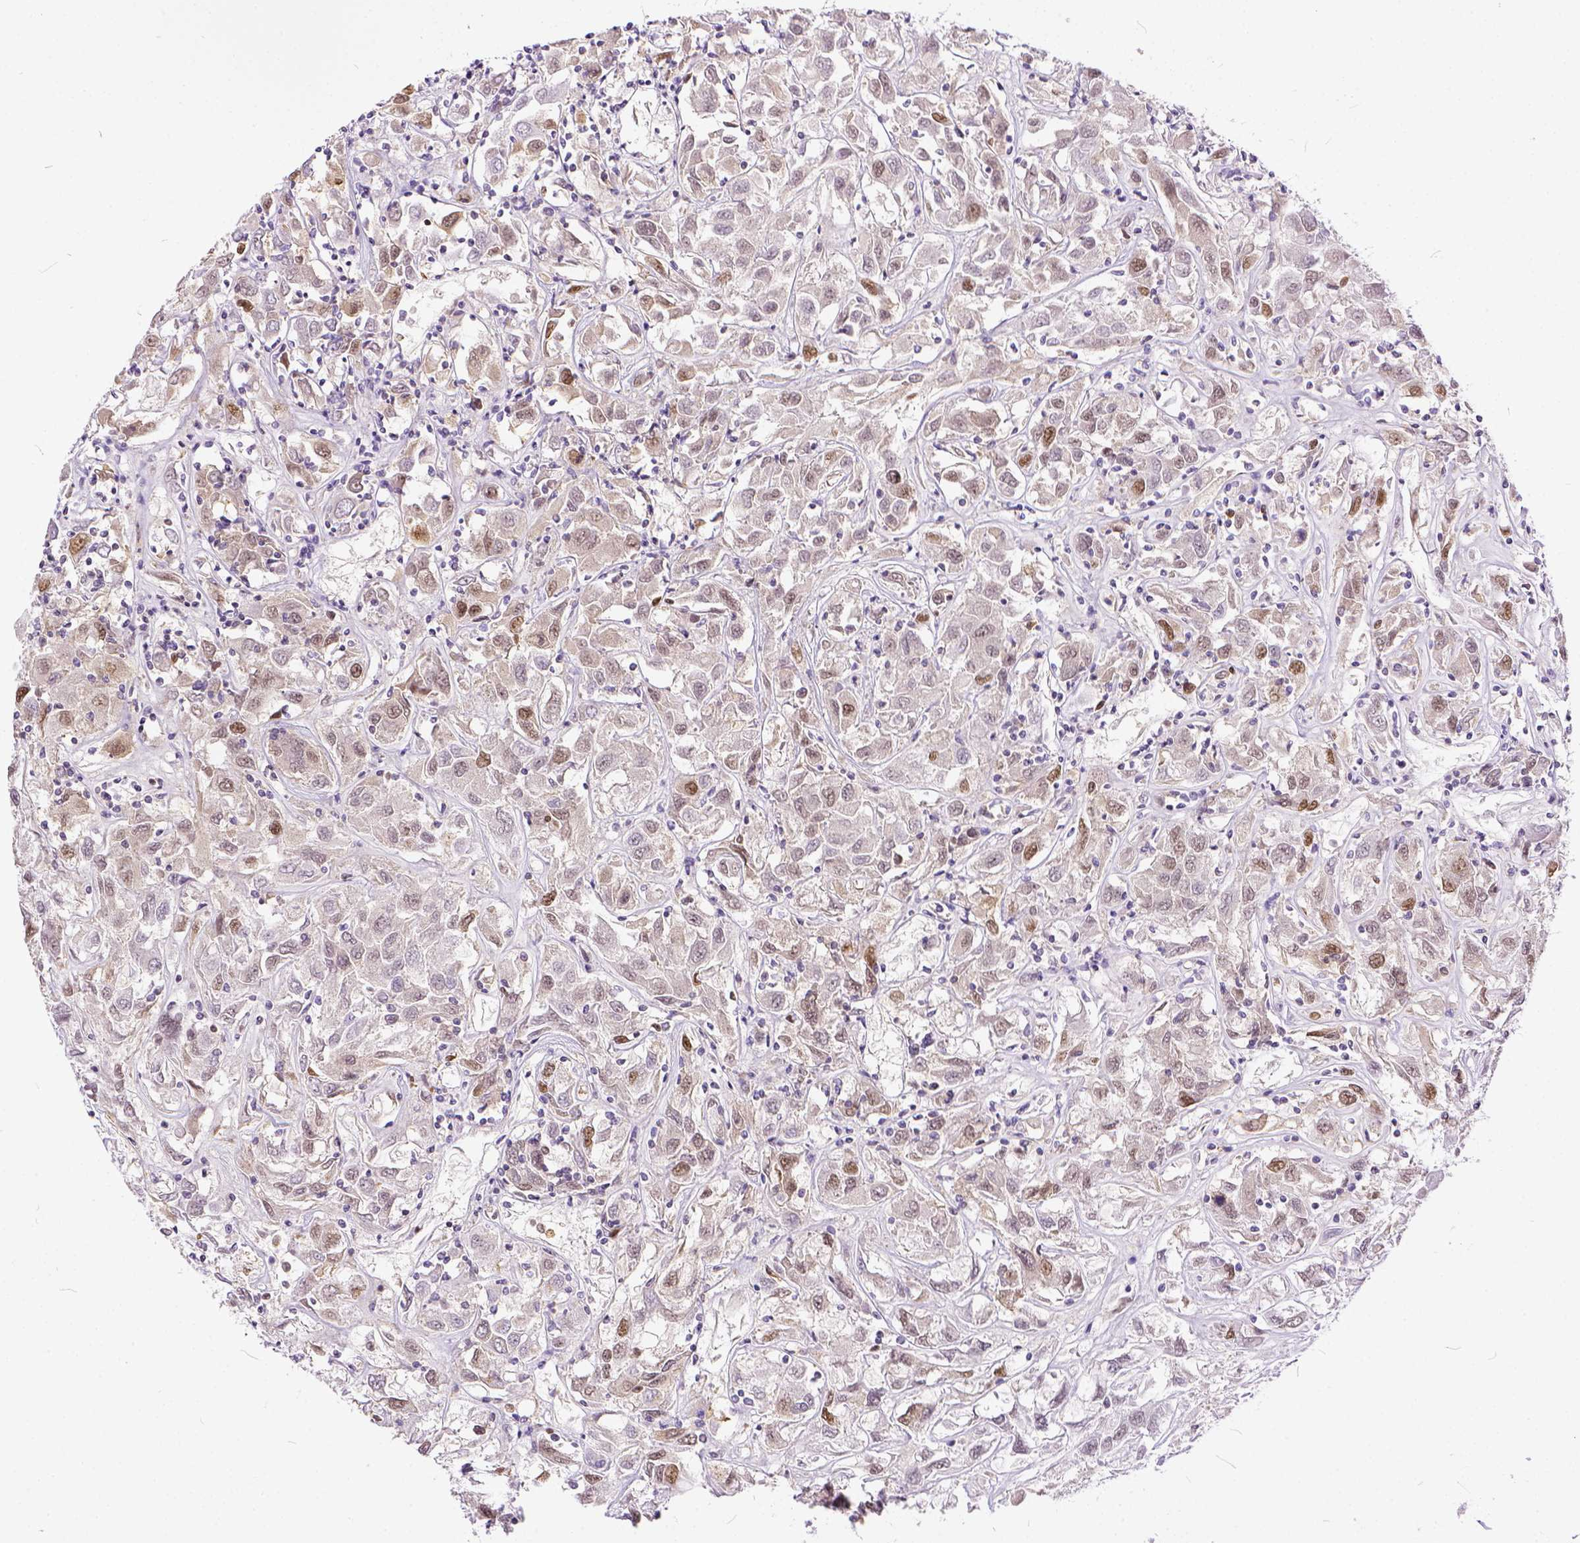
{"staining": {"intensity": "moderate", "quantity": "<25%", "location": "nuclear"}, "tissue": "renal cancer", "cell_type": "Tumor cells", "image_type": "cancer", "snomed": [{"axis": "morphology", "description": "Adenocarcinoma, NOS"}, {"axis": "topography", "description": "Kidney"}], "caption": "Immunohistochemistry (IHC) staining of renal adenocarcinoma, which exhibits low levels of moderate nuclear expression in approximately <25% of tumor cells indicating moderate nuclear protein positivity. The staining was performed using DAB (3,3'-diaminobenzidine) (brown) for protein detection and nuclei were counterstained in hematoxylin (blue).", "gene": "ERCC1", "patient": {"sex": "female", "age": 76}}